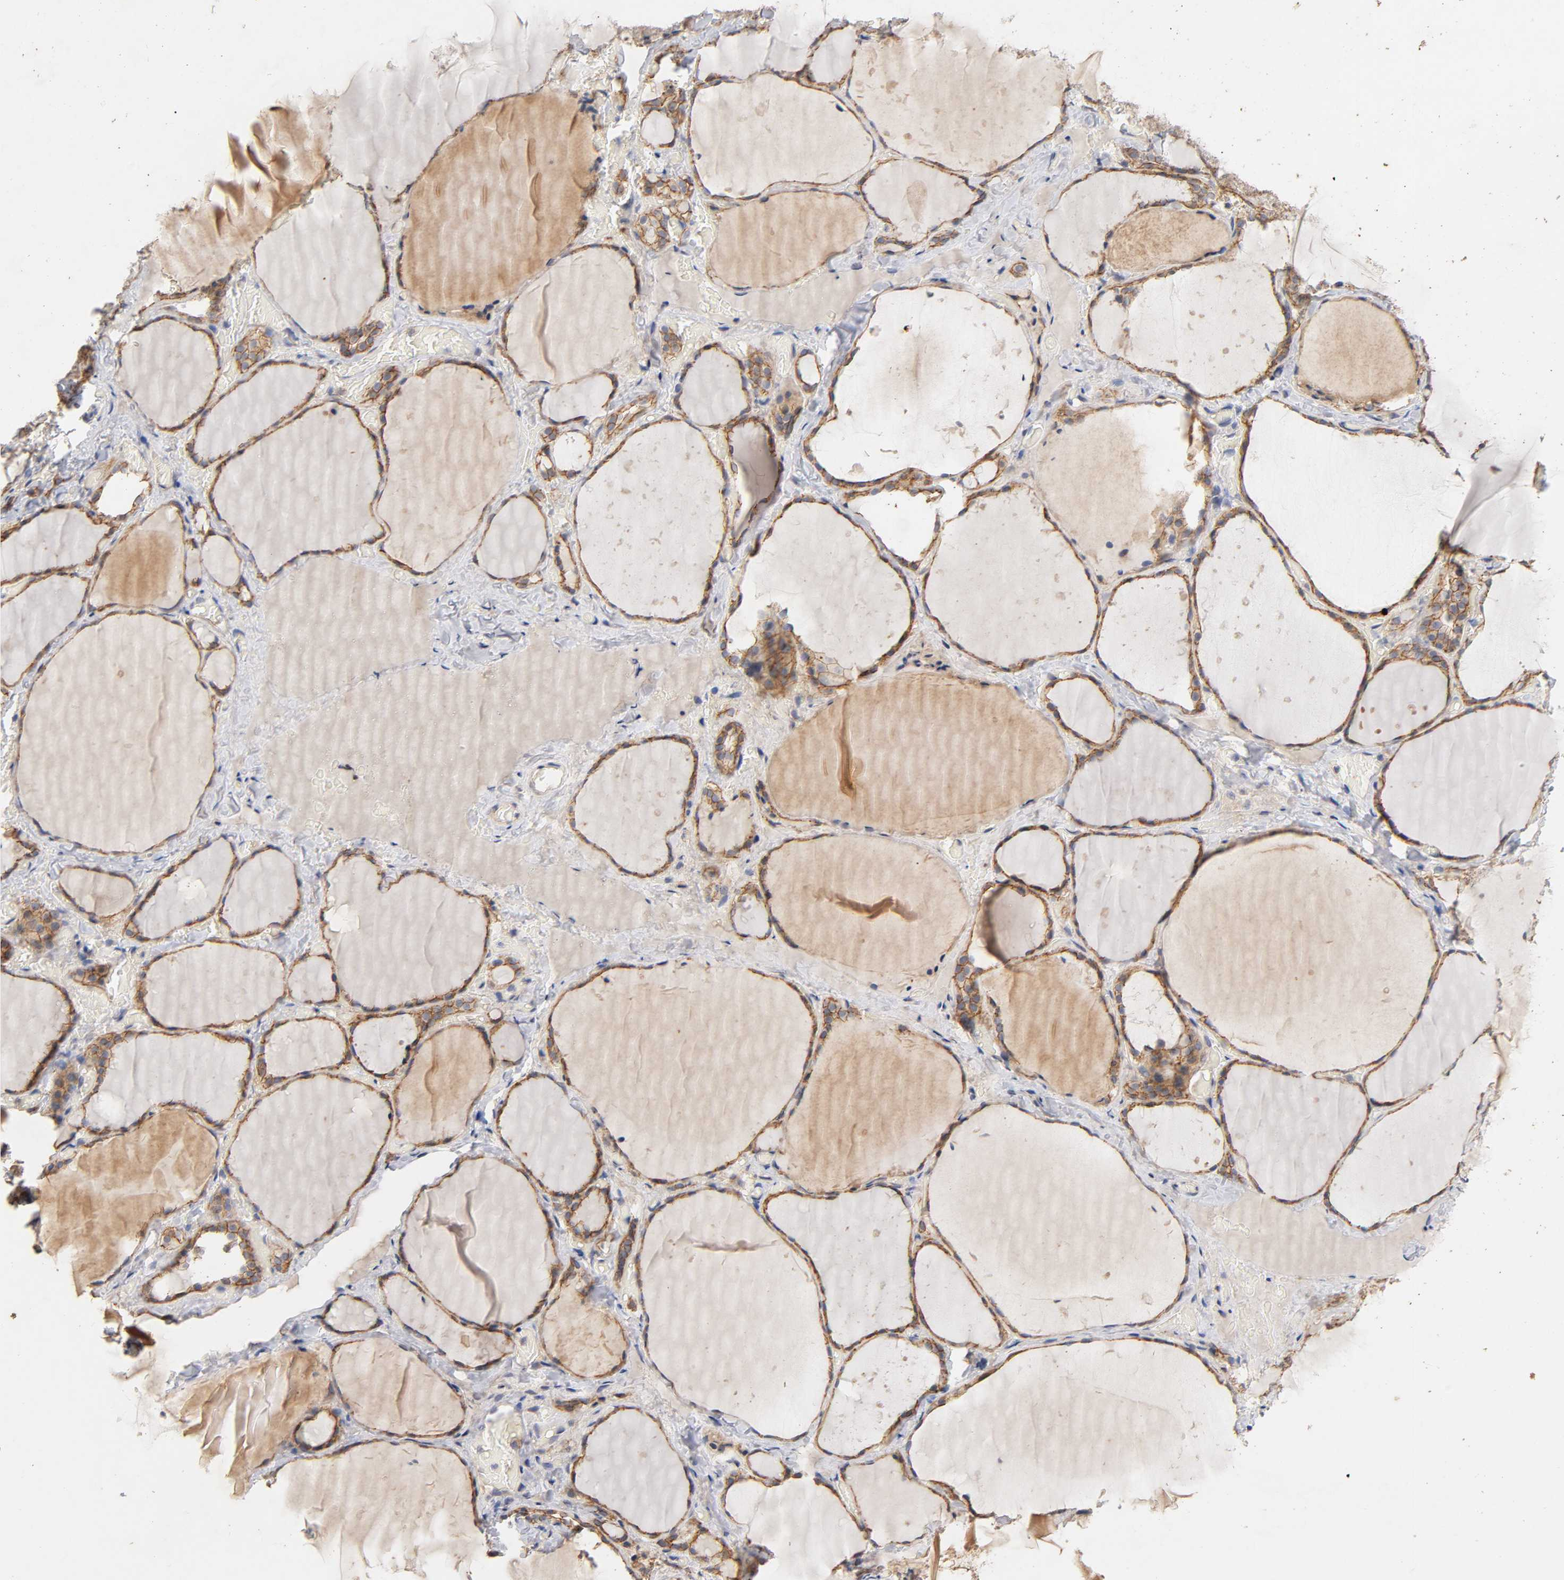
{"staining": {"intensity": "strong", "quantity": ">75%", "location": "cytoplasmic/membranous"}, "tissue": "thyroid gland", "cell_type": "Glandular cells", "image_type": "normal", "snomed": [{"axis": "morphology", "description": "Normal tissue, NOS"}, {"axis": "topography", "description": "Thyroid gland"}], "caption": "Immunohistochemical staining of normal human thyroid gland shows >75% levels of strong cytoplasmic/membranous protein expression in about >75% of glandular cells.", "gene": "PDZD11", "patient": {"sex": "female", "age": 22}}